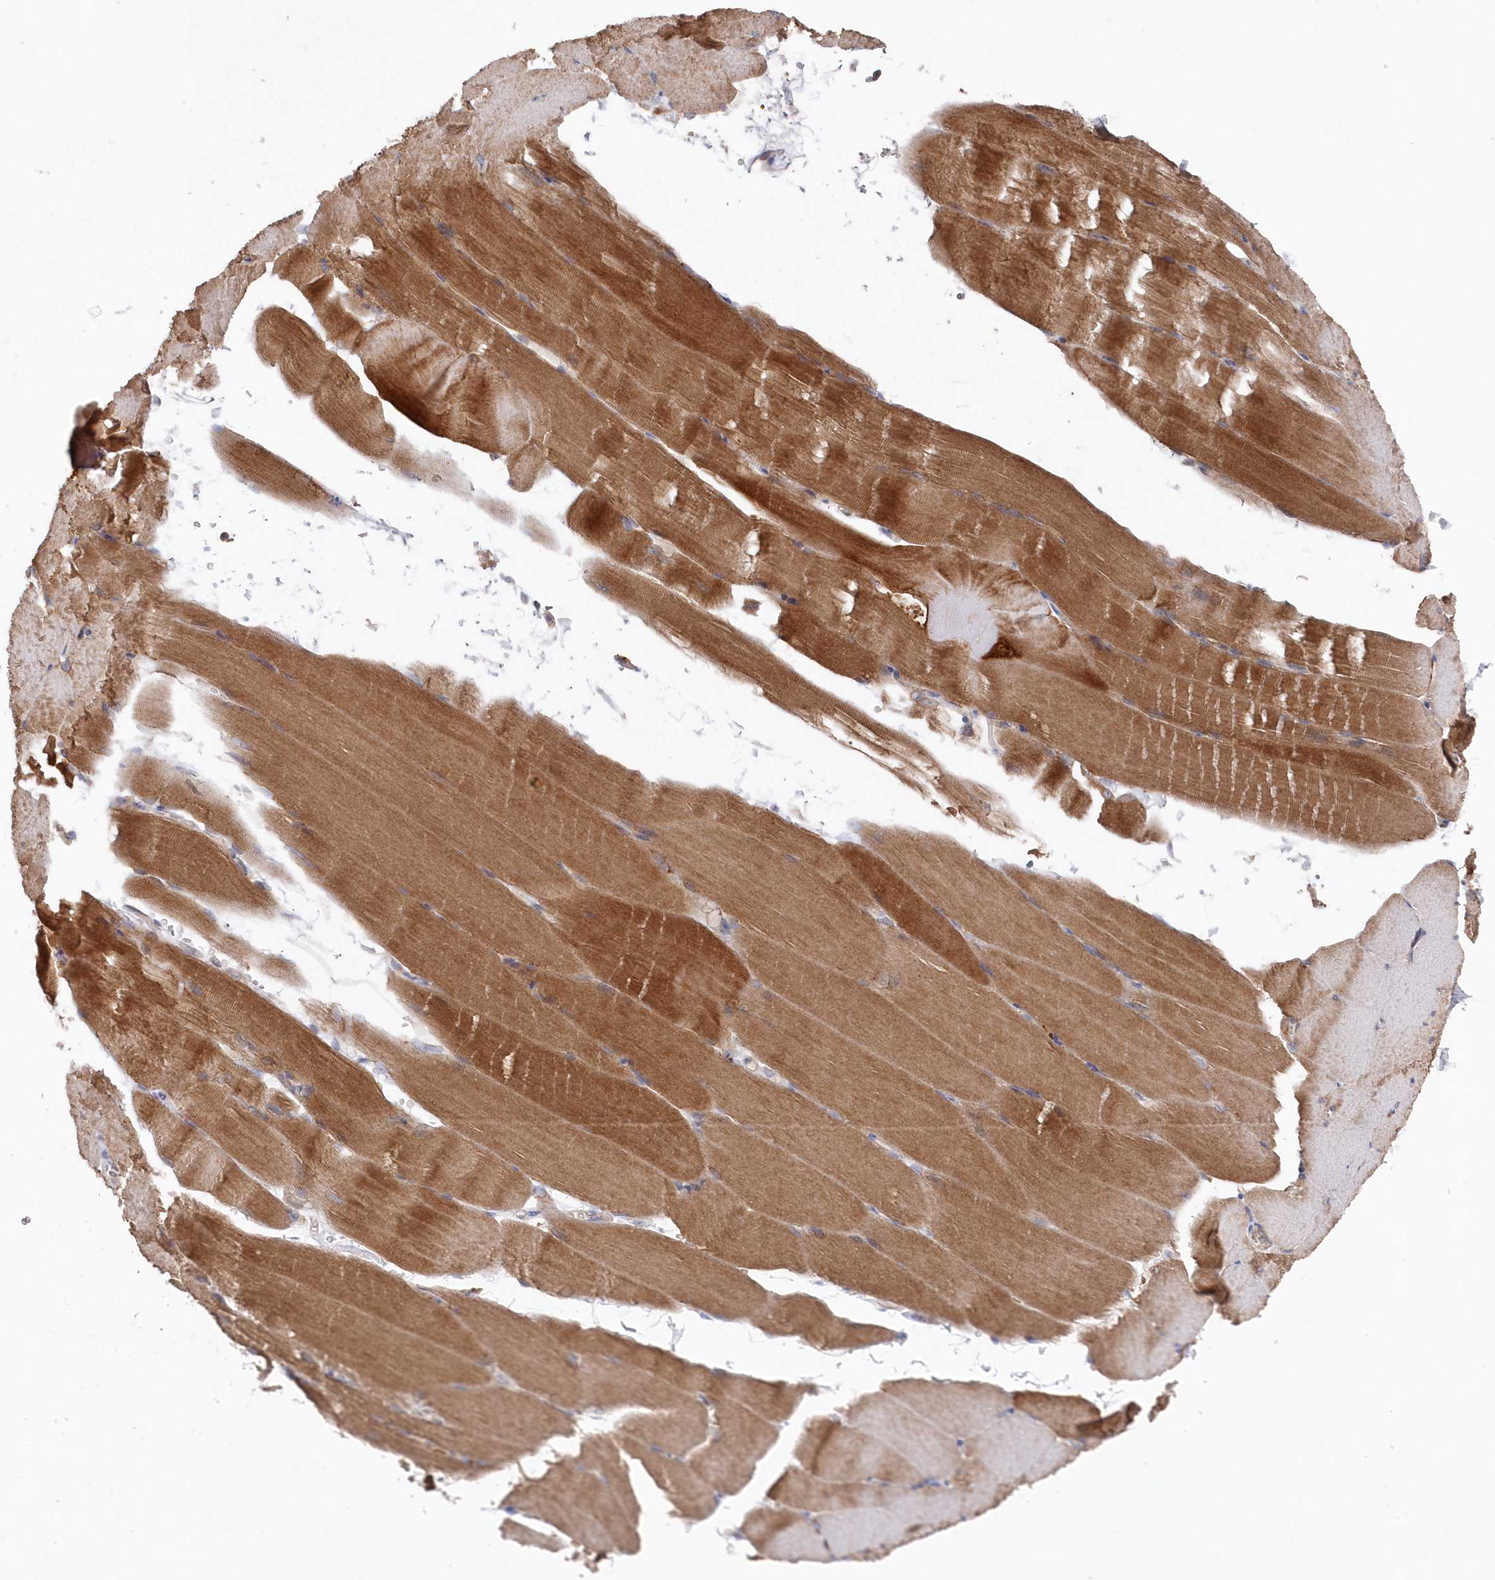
{"staining": {"intensity": "strong", "quantity": "25%-75%", "location": "cytoplasmic/membranous"}, "tissue": "skeletal muscle", "cell_type": "Myocytes", "image_type": "normal", "snomed": [{"axis": "morphology", "description": "Normal tissue, NOS"}, {"axis": "topography", "description": "Skeletal muscle"}, {"axis": "topography", "description": "Parathyroid gland"}], "caption": "This image displays benign skeletal muscle stained with immunohistochemistry to label a protein in brown. The cytoplasmic/membranous of myocytes show strong positivity for the protein. Nuclei are counter-stained blue.", "gene": "ASNSD1", "patient": {"sex": "female", "age": 37}}